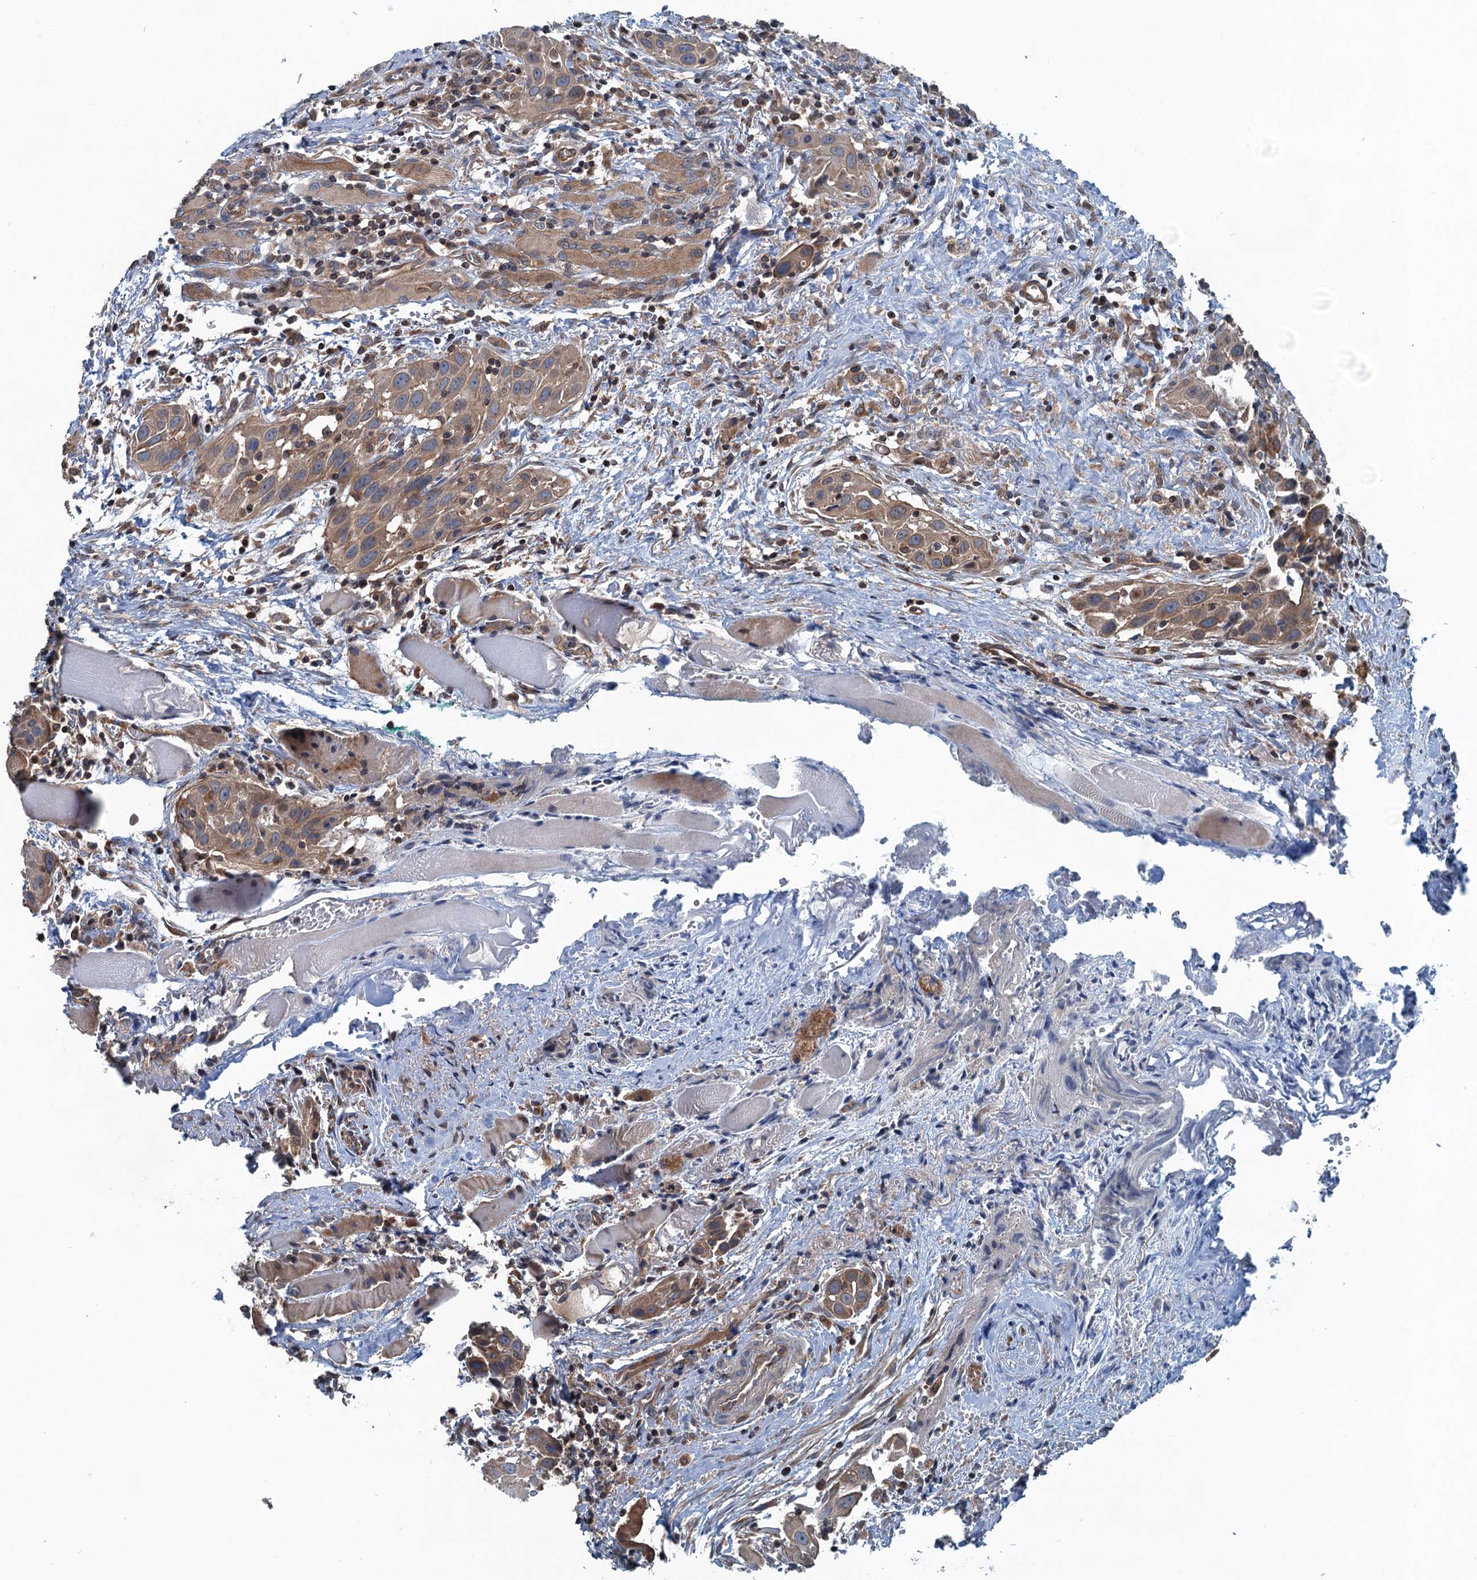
{"staining": {"intensity": "moderate", "quantity": ">75%", "location": "cytoplasmic/membranous"}, "tissue": "head and neck cancer", "cell_type": "Tumor cells", "image_type": "cancer", "snomed": [{"axis": "morphology", "description": "Squamous cell carcinoma, NOS"}, {"axis": "topography", "description": "Oral tissue"}, {"axis": "topography", "description": "Head-Neck"}], "caption": "This is a photomicrograph of IHC staining of squamous cell carcinoma (head and neck), which shows moderate expression in the cytoplasmic/membranous of tumor cells.", "gene": "TRAPPC8", "patient": {"sex": "female", "age": 50}}